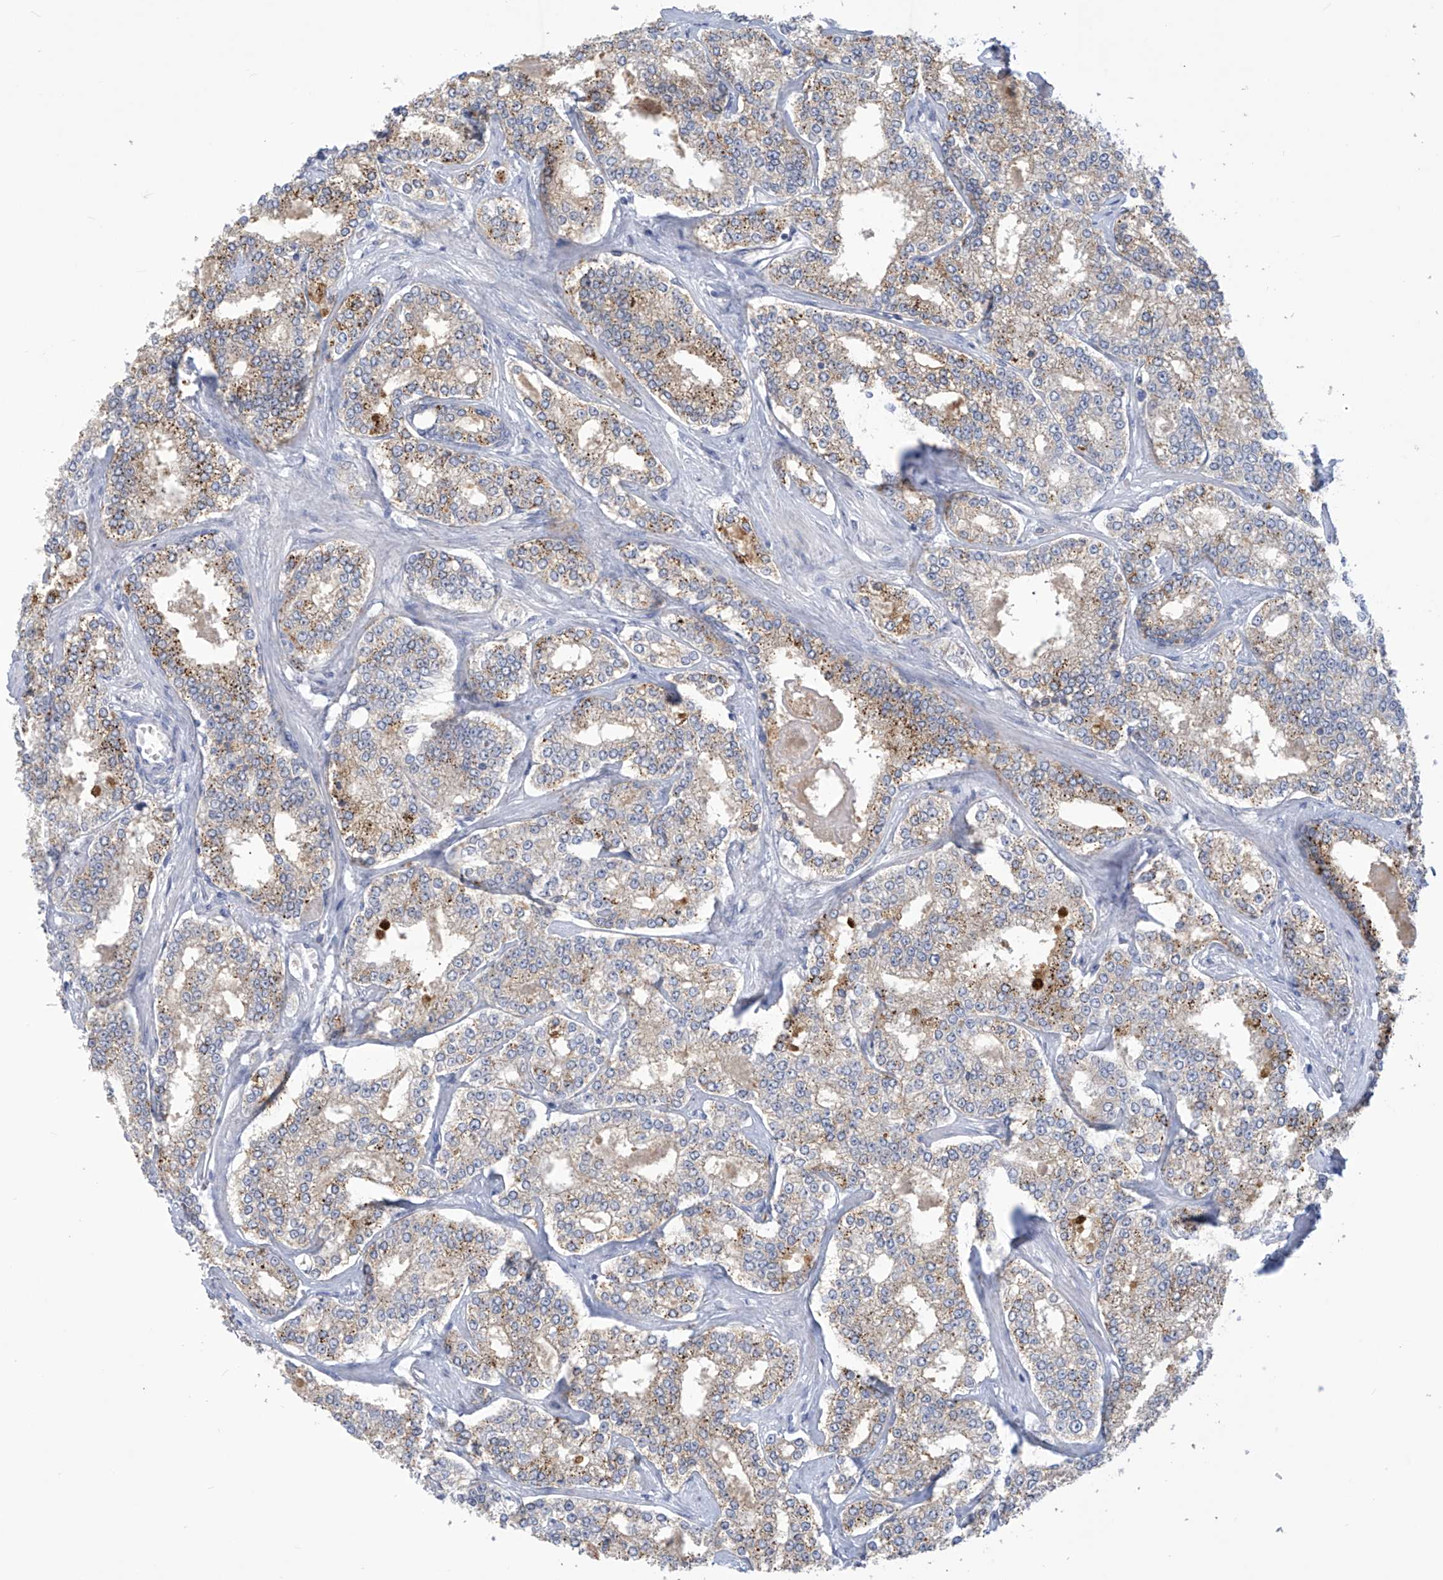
{"staining": {"intensity": "moderate", "quantity": ">75%", "location": "cytoplasmic/membranous"}, "tissue": "prostate cancer", "cell_type": "Tumor cells", "image_type": "cancer", "snomed": [{"axis": "morphology", "description": "Normal tissue, NOS"}, {"axis": "morphology", "description": "Adenocarcinoma, High grade"}, {"axis": "topography", "description": "Prostate"}], "caption": "Immunohistochemistry micrograph of prostate cancer (high-grade adenocarcinoma) stained for a protein (brown), which exhibits medium levels of moderate cytoplasmic/membranous staining in about >75% of tumor cells.", "gene": "IBA57", "patient": {"sex": "male", "age": 83}}